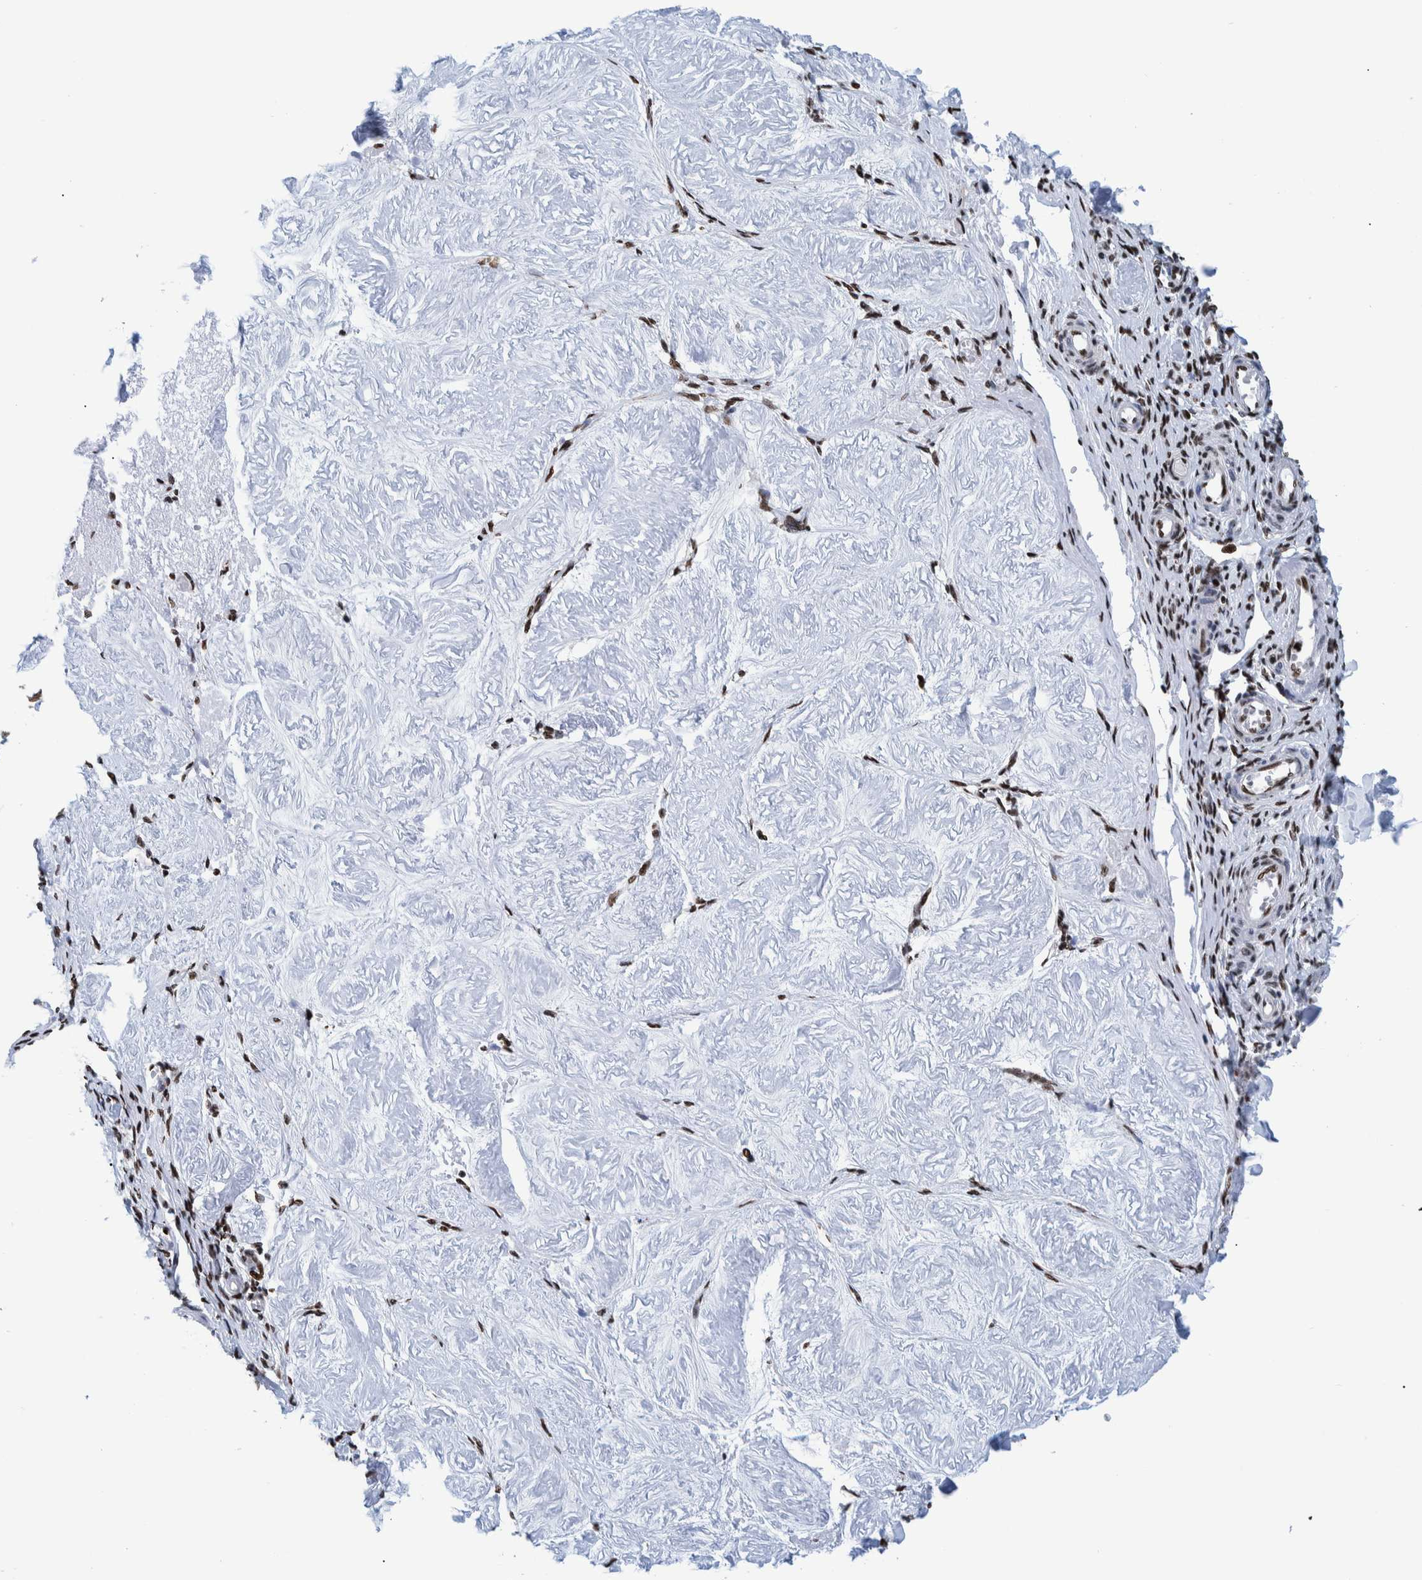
{"staining": {"intensity": "moderate", "quantity": ">75%", "location": "nuclear"}, "tissue": "adipose tissue", "cell_type": "Adipocytes", "image_type": "normal", "snomed": [{"axis": "morphology", "description": "Normal tissue, NOS"}, {"axis": "topography", "description": "Vascular tissue"}, {"axis": "topography", "description": "Fallopian tube"}, {"axis": "topography", "description": "Ovary"}], "caption": "High-power microscopy captured an immunohistochemistry (IHC) image of benign adipose tissue, revealing moderate nuclear expression in about >75% of adipocytes.", "gene": "HEATR9", "patient": {"sex": "female", "age": 67}}